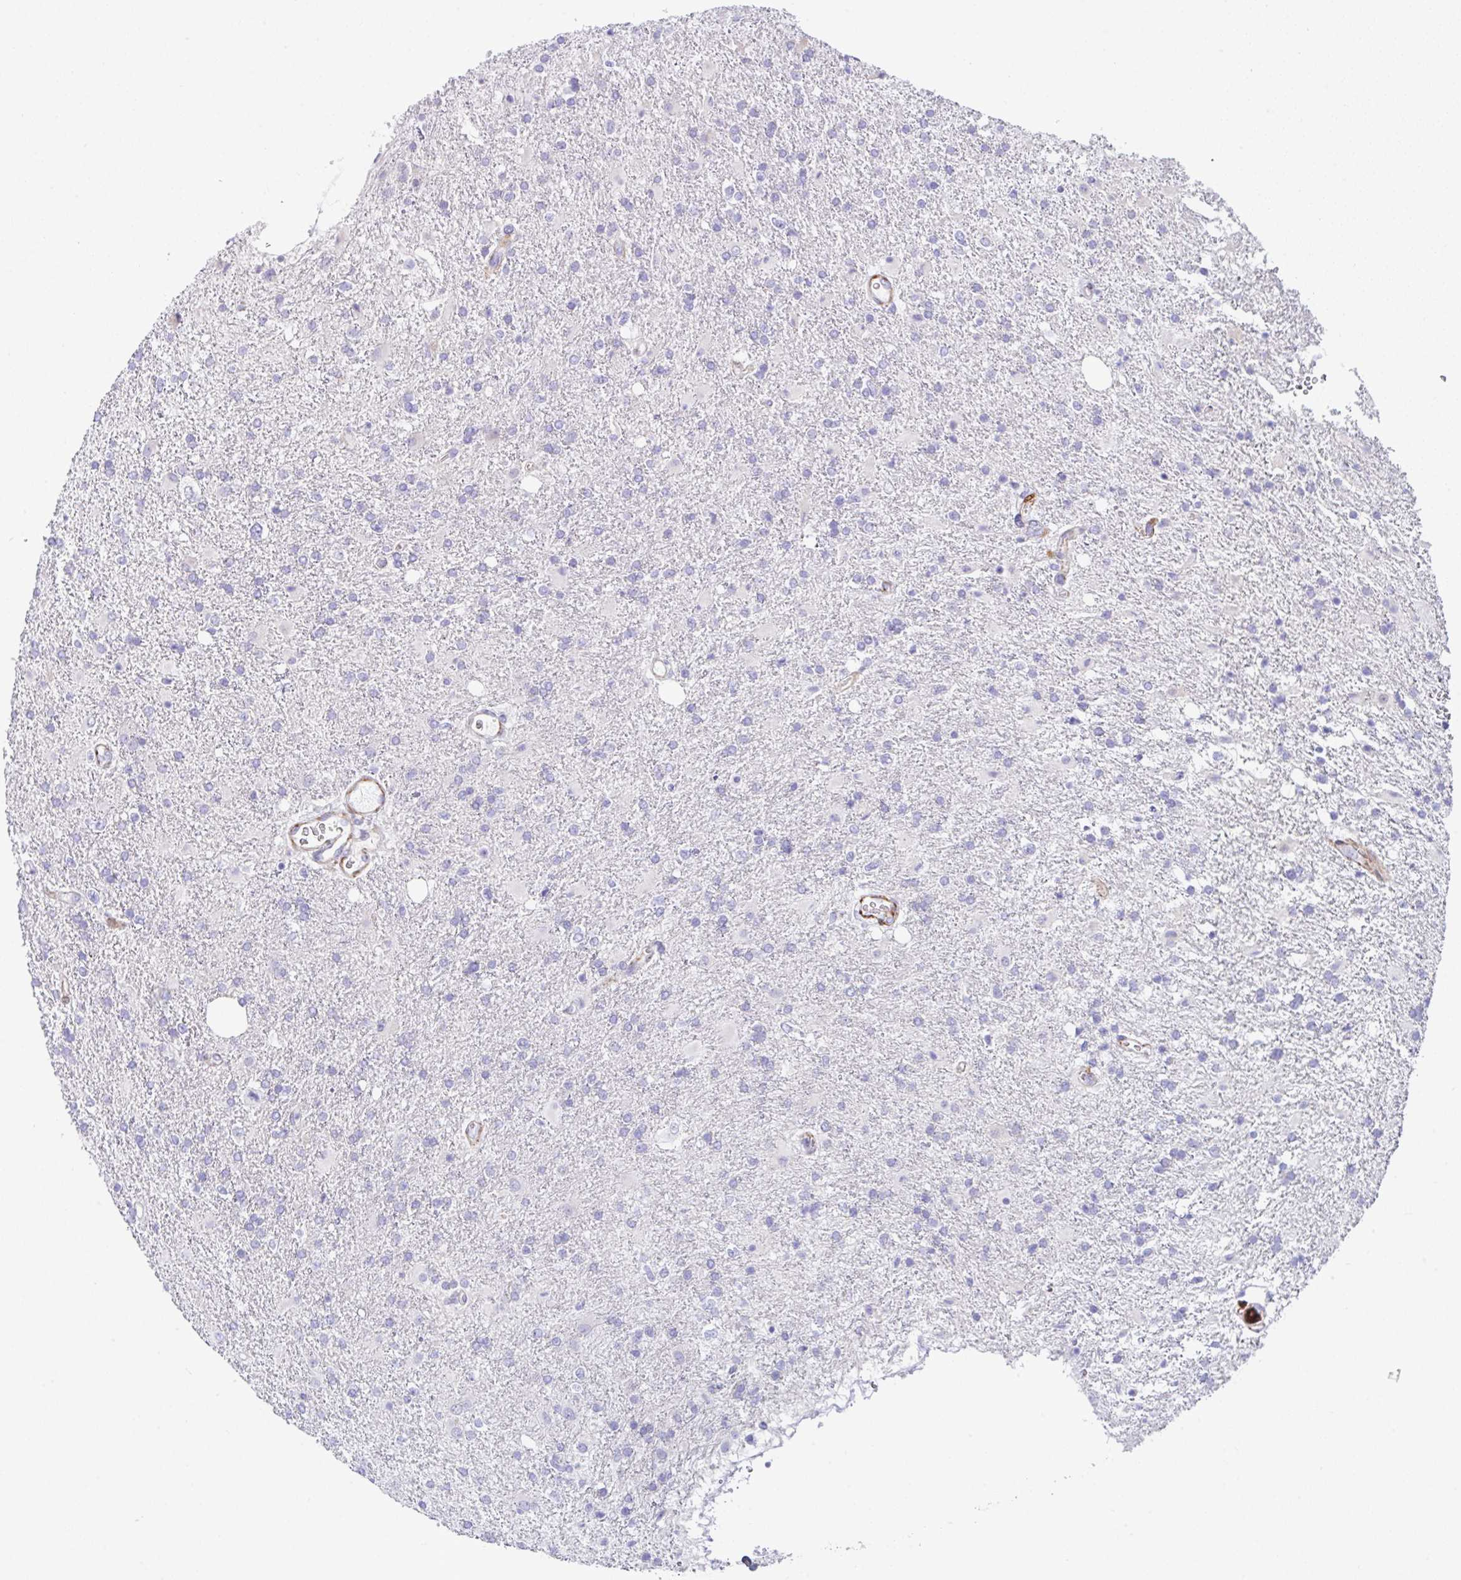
{"staining": {"intensity": "negative", "quantity": "none", "location": "none"}, "tissue": "glioma", "cell_type": "Tumor cells", "image_type": "cancer", "snomed": [{"axis": "morphology", "description": "Glioma, malignant, High grade"}, {"axis": "topography", "description": "Brain"}], "caption": "Immunohistochemistry (IHC) of human glioma exhibits no expression in tumor cells.", "gene": "ZNF713", "patient": {"sex": "male", "age": 56}}